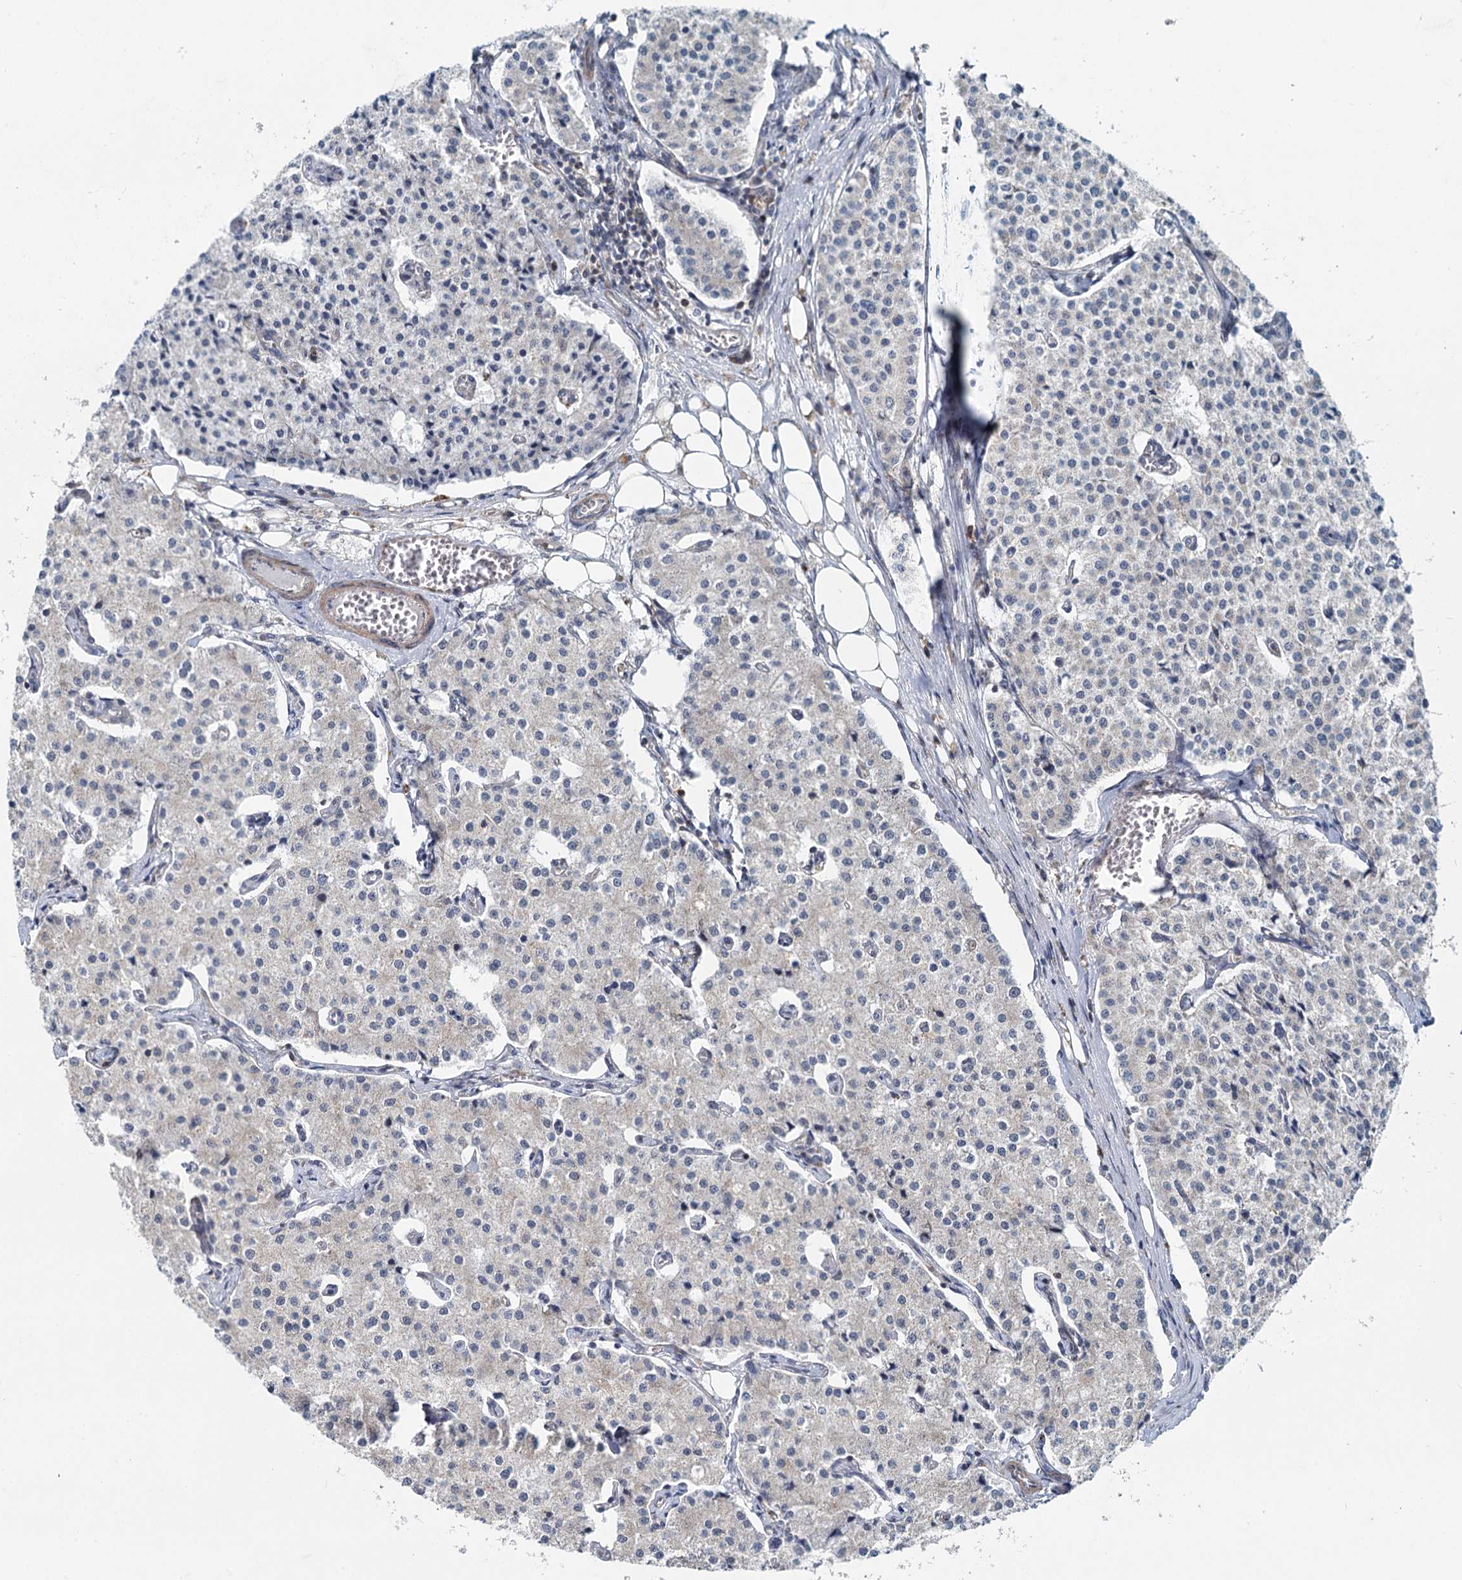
{"staining": {"intensity": "negative", "quantity": "none", "location": "none"}, "tissue": "carcinoid", "cell_type": "Tumor cells", "image_type": "cancer", "snomed": [{"axis": "morphology", "description": "Carcinoid, malignant, NOS"}, {"axis": "topography", "description": "Colon"}], "caption": "Protein analysis of carcinoid displays no significant expression in tumor cells.", "gene": "ADCY2", "patient": {"sex": "female", "age": 52}}